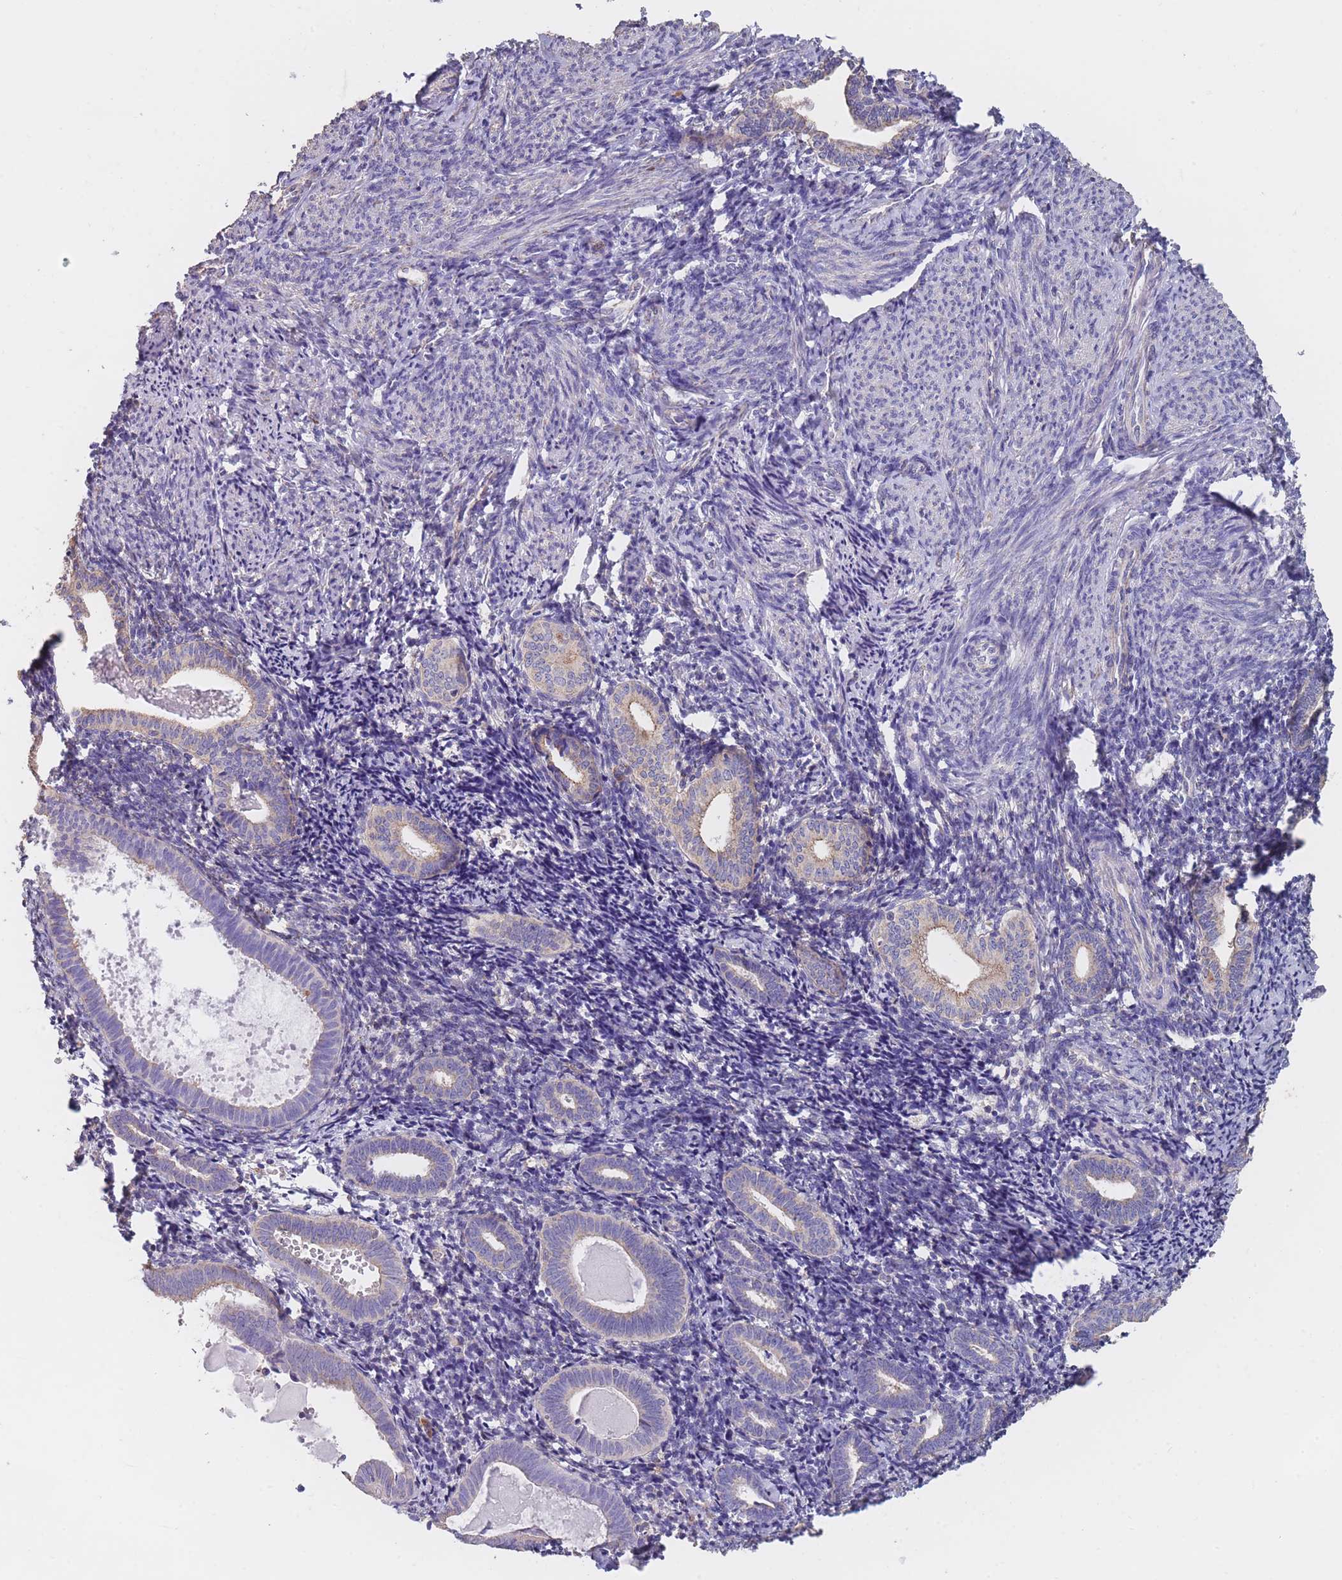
{"staining": {"intensity": "negative", "quantity": "none", "location": "none"}, "tissue": "endometrium", "cell_type": "Cells in endometrial stroma", "image_type": "normal", "snomed": [{"axis": "morphology", "description": "Normal tissue, NOS"}, {"axis": "topography", "description": "Endometrium"}], "caption": "DAB immunohistochemical staining of normal human endometrium exhibits no significant staining in cells in endometrial stroma. Nuclei are stained in blue.", "gene": "CLEC12A", "patient": {"sex": "female", "age": 54}}